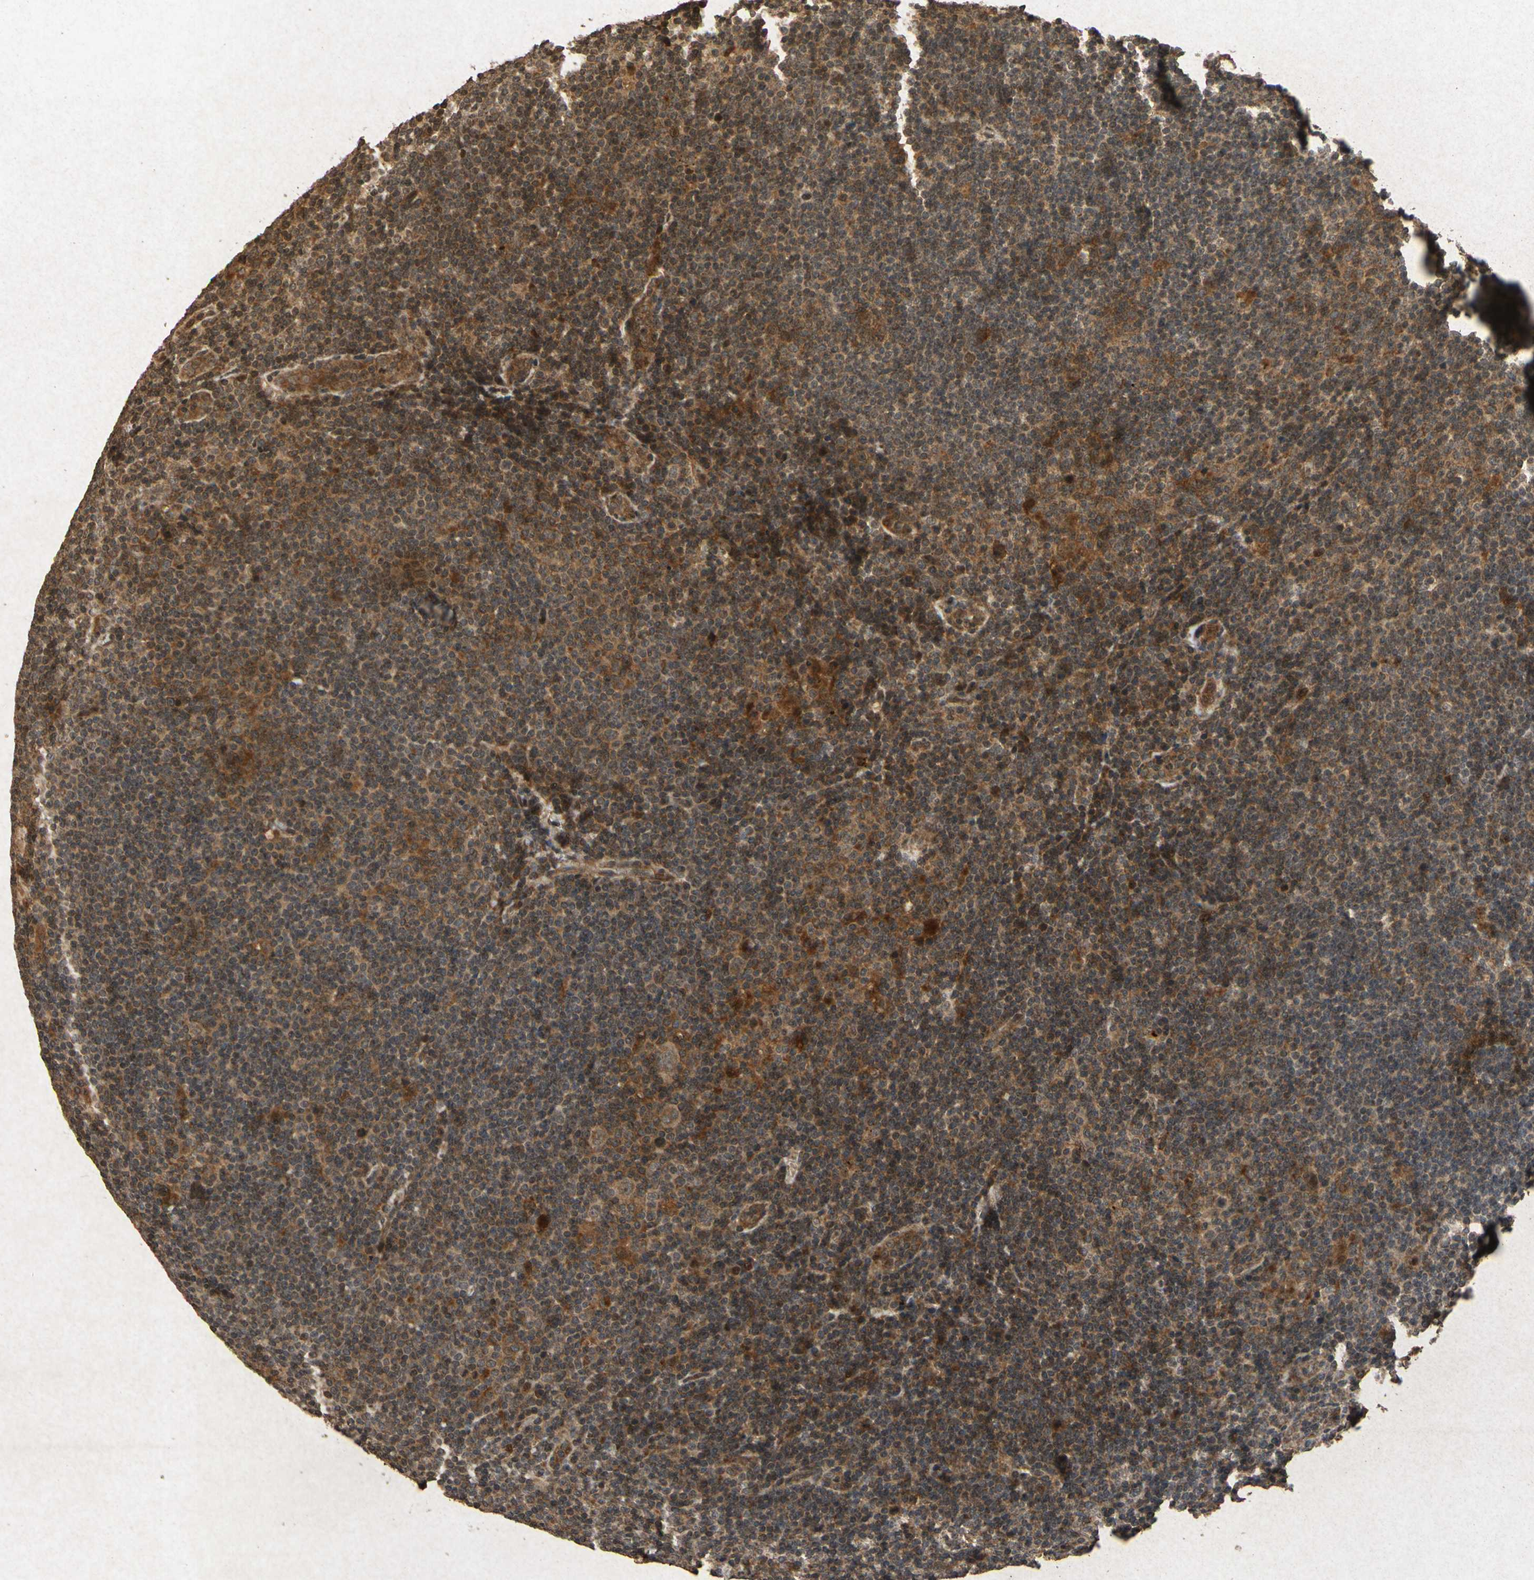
{"staining": {"intensity": "moderate", "quantity": ">75%", "location": "cytoplasmic/membranous"}, "tissue": "lymphoma", "cell_type": "Tumor cells", "image_type": "cancer", "snomed": [{"axis": "morphology", "description": "Hodgkin's disease, NOS"}, {"axis": "topography", "description": "Lymph node"}], "caption": "Lymphoma stained with a protein marker displays moderate staining in tumor cells.", "gene": "ATP6V1H", "patient": {"sex": "female", "age": 57}}